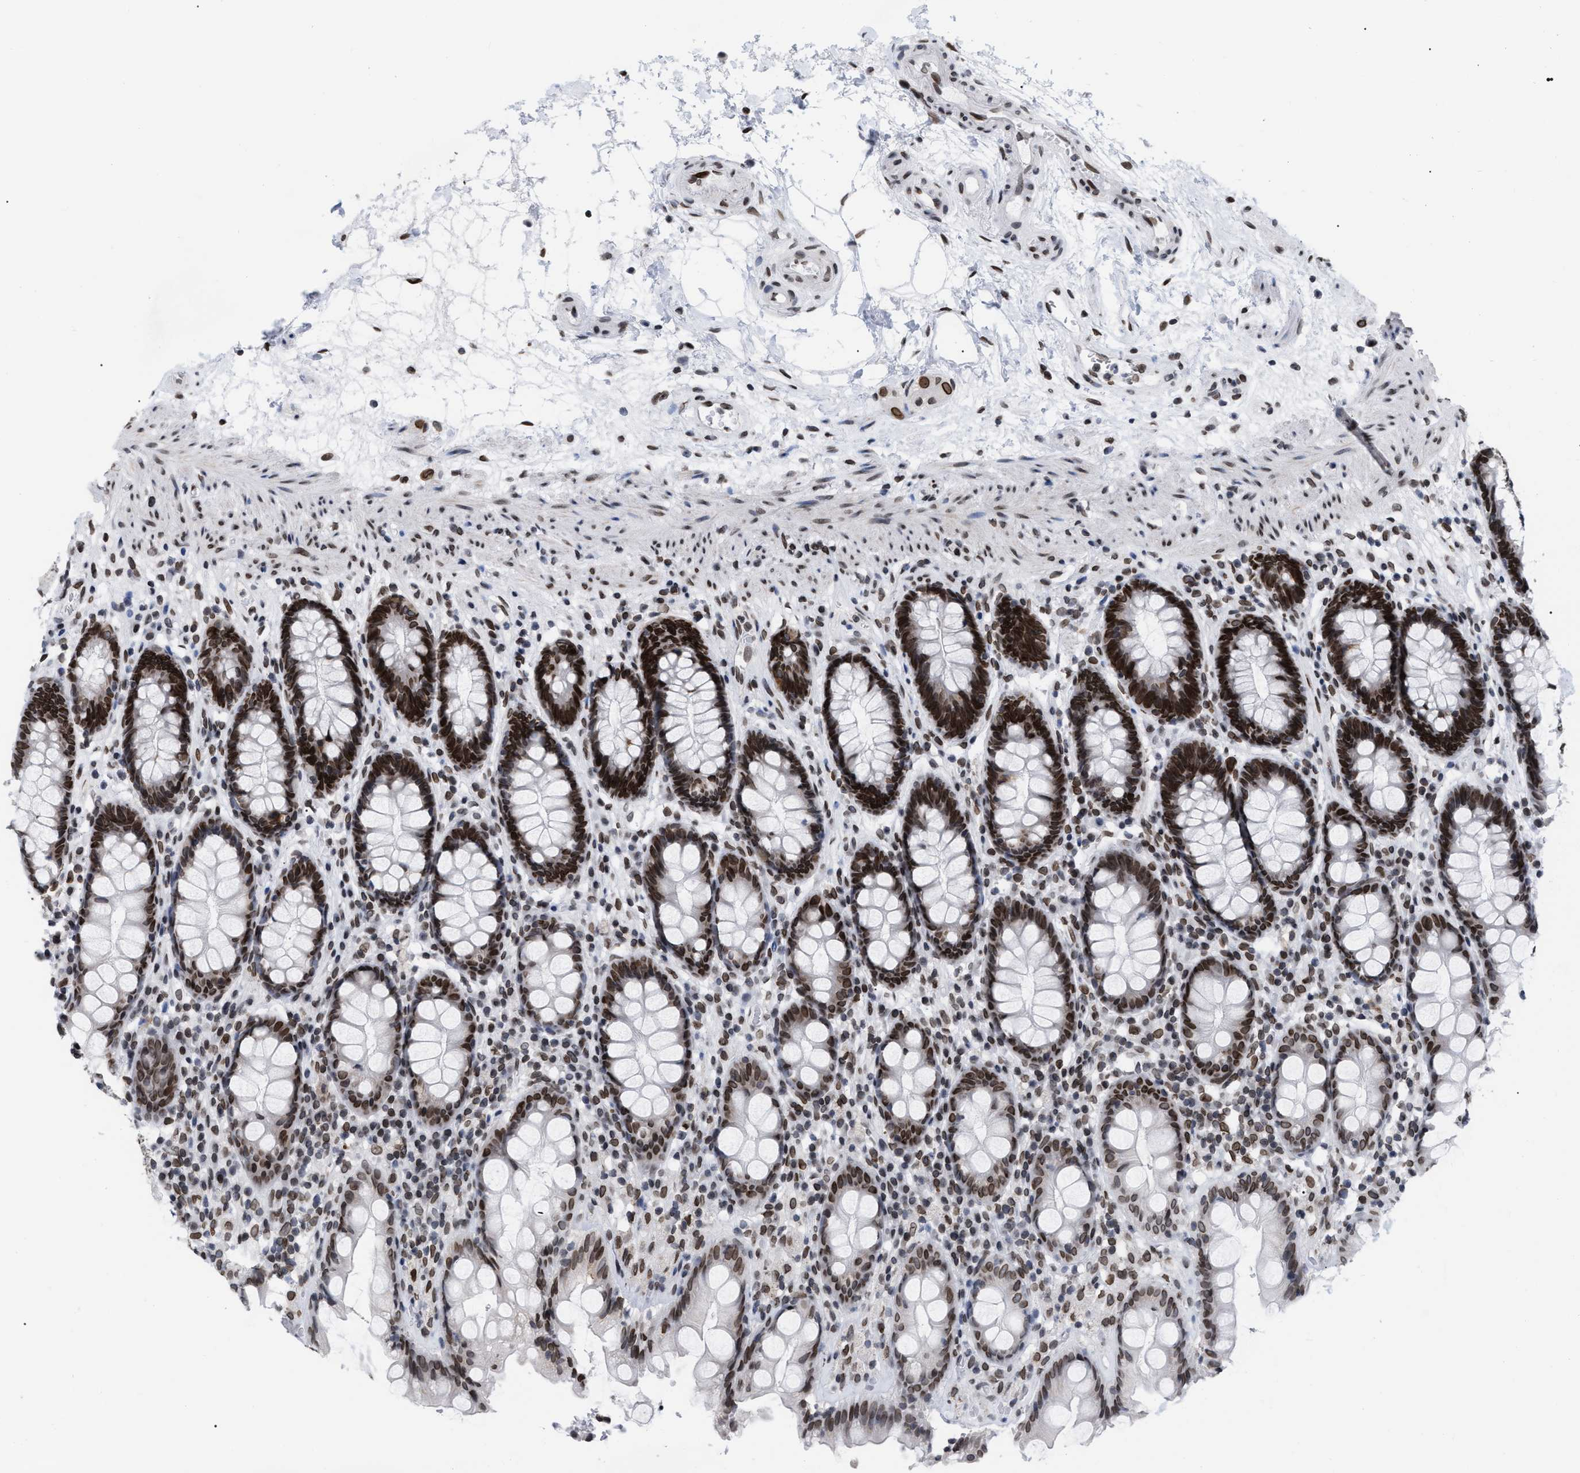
{"staining": {"intensity": "strong", "quantity": ">75%", "location": "cytoplasmic/membranous,nuclear"}, "tissue": "rectum", "cell_type": "Glandular cells", "image_type": "normal", "snomed": [{"axis": "morphology", "description": "Normal tissue, NOS"}, {"axis": "topography", "description": "Rectum"}], "caption": "The micrograph demonstrates staining of normal rectum, revealing strong cytoplasmic/membranous,nuclear protein positivity (brown color) within glandular cells. (DAB = brown stain, brightfield microscopy at high magnification).", "gene": "TPR", "patient": {"sex": "male", "age": 64}}